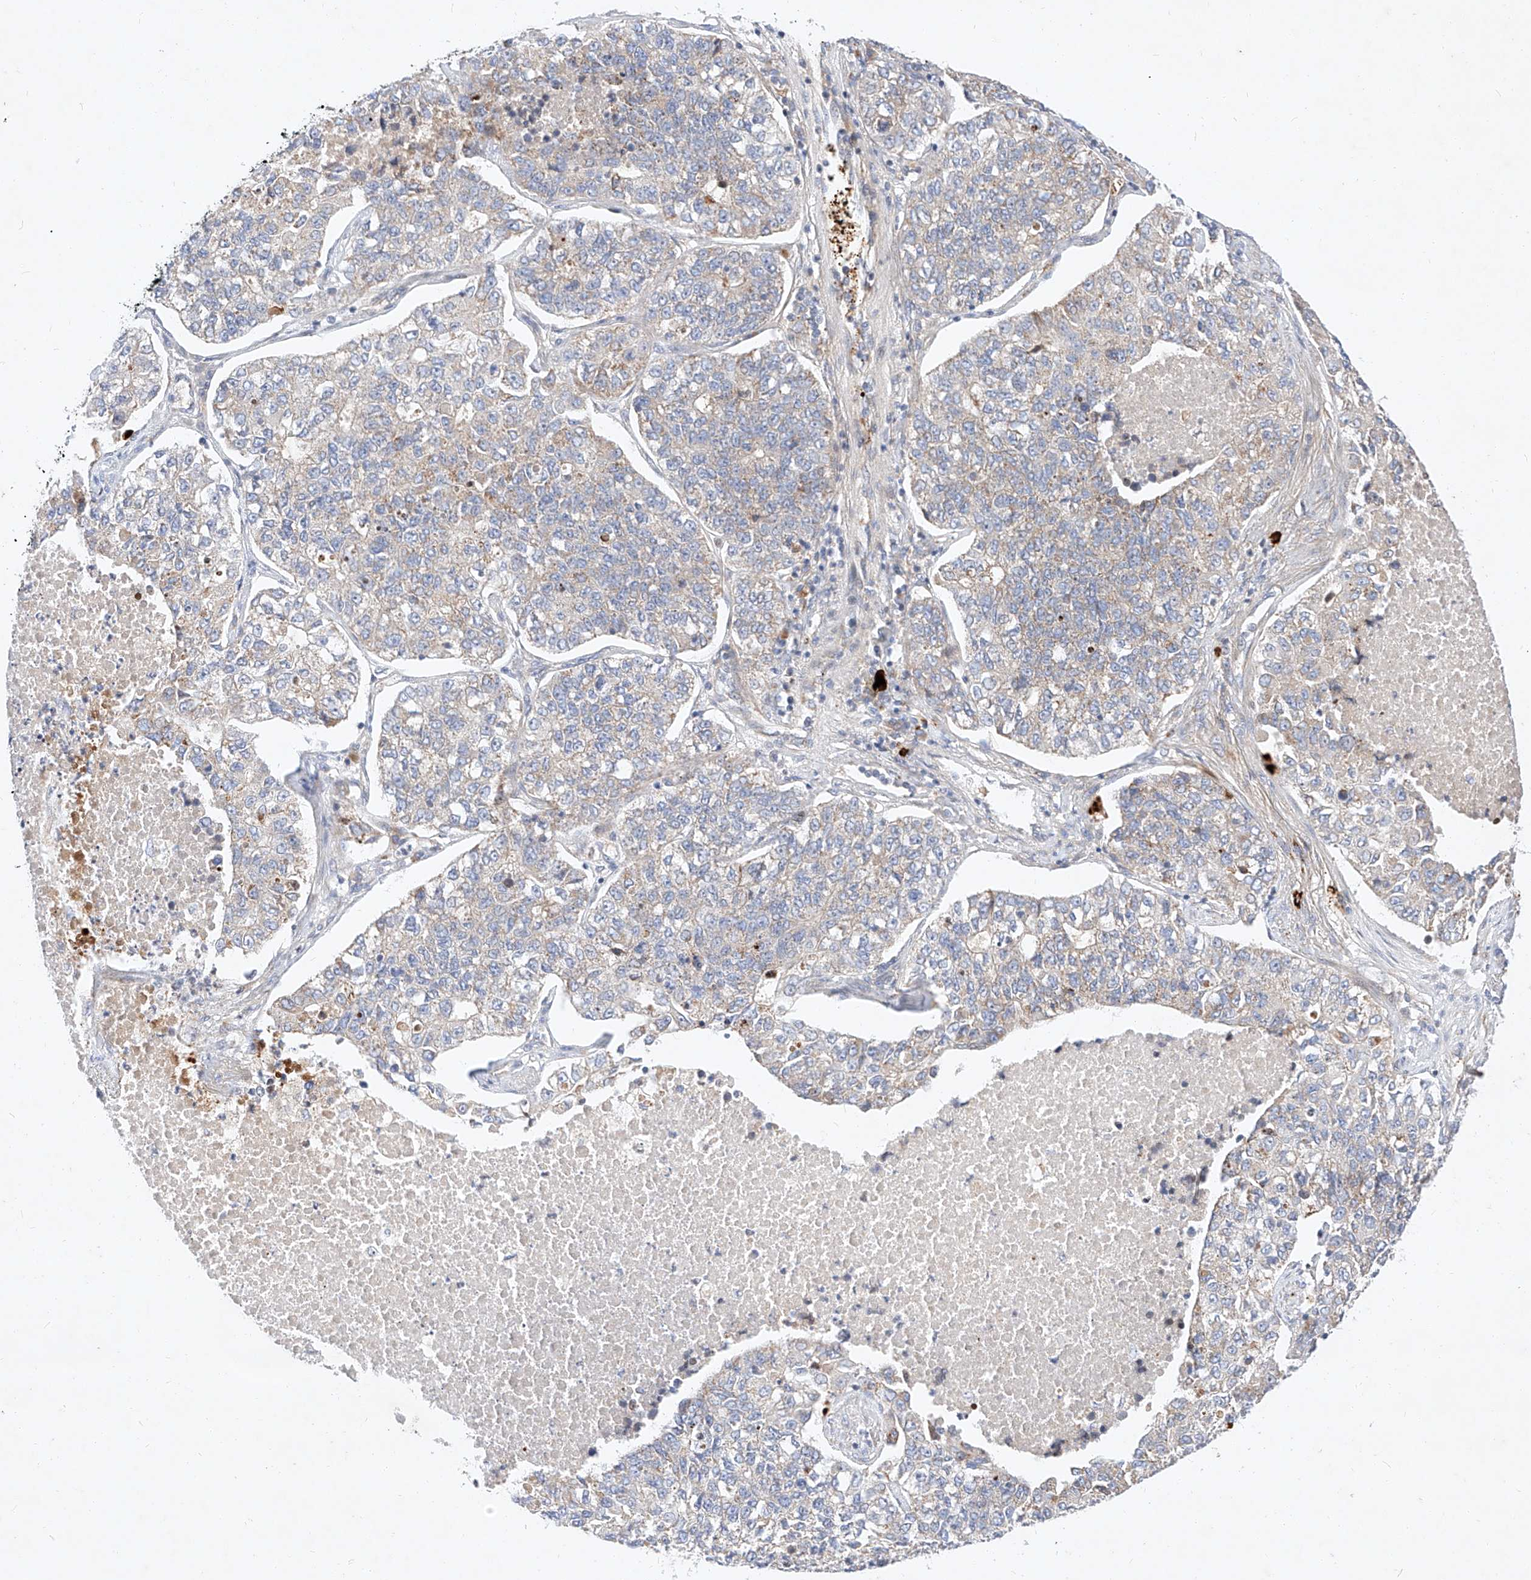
{"staining": {"intensity": "weak", "quantity": "<25%", "location": "cytoplasmic/membranous"}, "tissue": "lung cancer", "cell_type": "Tumor cells", "image_type": "cancer", "snomed": [{"axis": "morphology", "description": "Adenocarcinoma, NOS"}, {"axis": "topography", "description": "Lung"}], "caption": "Human lung cancer (adenocarcinoma) stained for a protein using immunohistochemistry shows no positivity in tumor cells.", "gene": "OSGEPL1", "patient": {"sex": "male", "age": 49}}